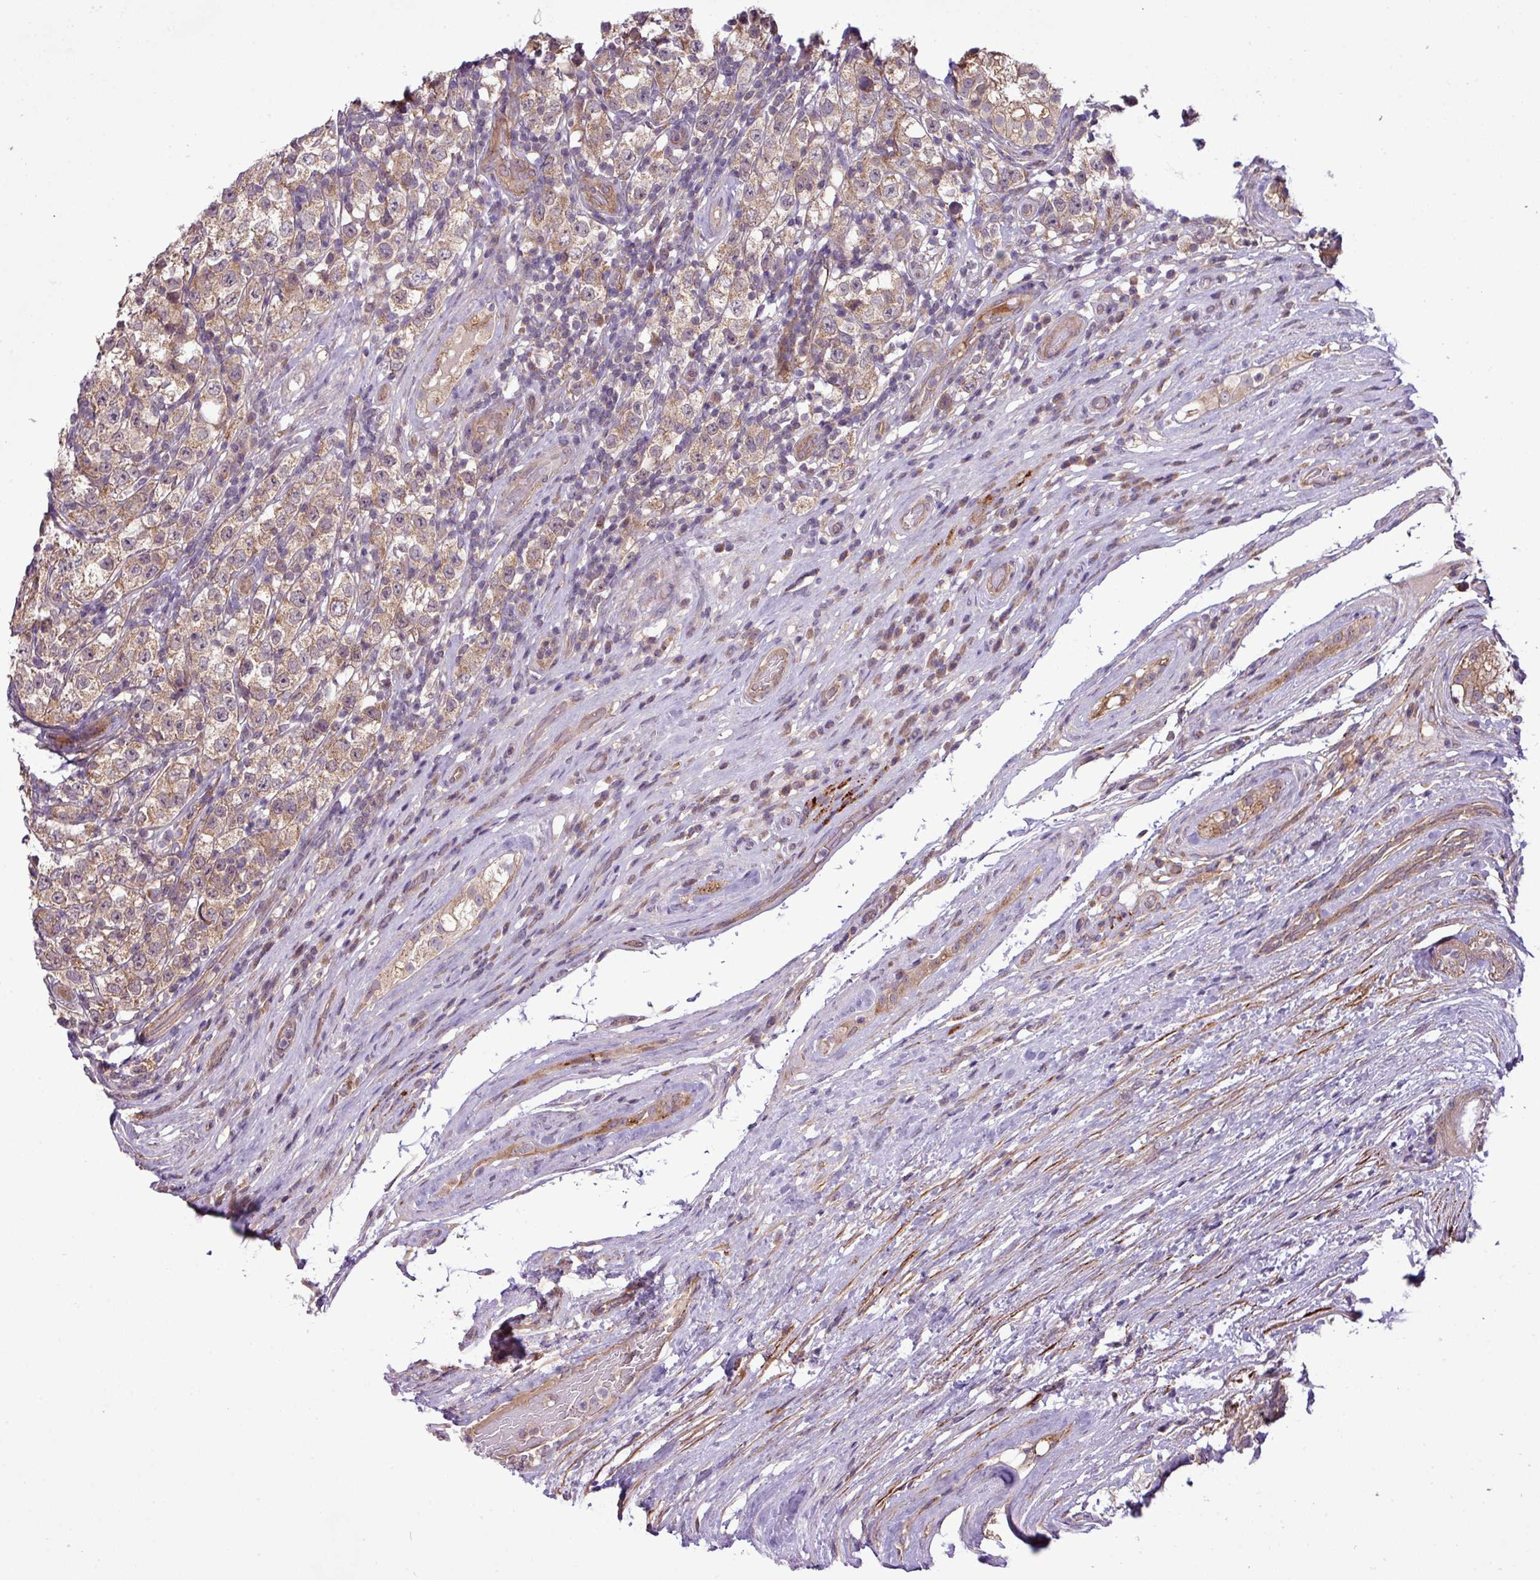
{"staining": {"intensity": "moderate", "quantity": ">75%", "location": "cytoplasmic/membranous"}, "tissue": "testis cancer", "cell_type": "Tumor cells", "image_type": "cancer", "snomed": [{"axis": "morphology", "description": "Seminoma, NOS"}, {"axis": "morphology", "description": "Carcinoma, Embryonal, NOS"}, {"axis": "topography", "description": "Testis"}], "caption": "Testis seminoma tissue exhibits moderate cytoplasmic/membranous expression in approximately >75% of tumor cells", "gene": "XIAP", "patient": {"sex": "male", "age": 41}}